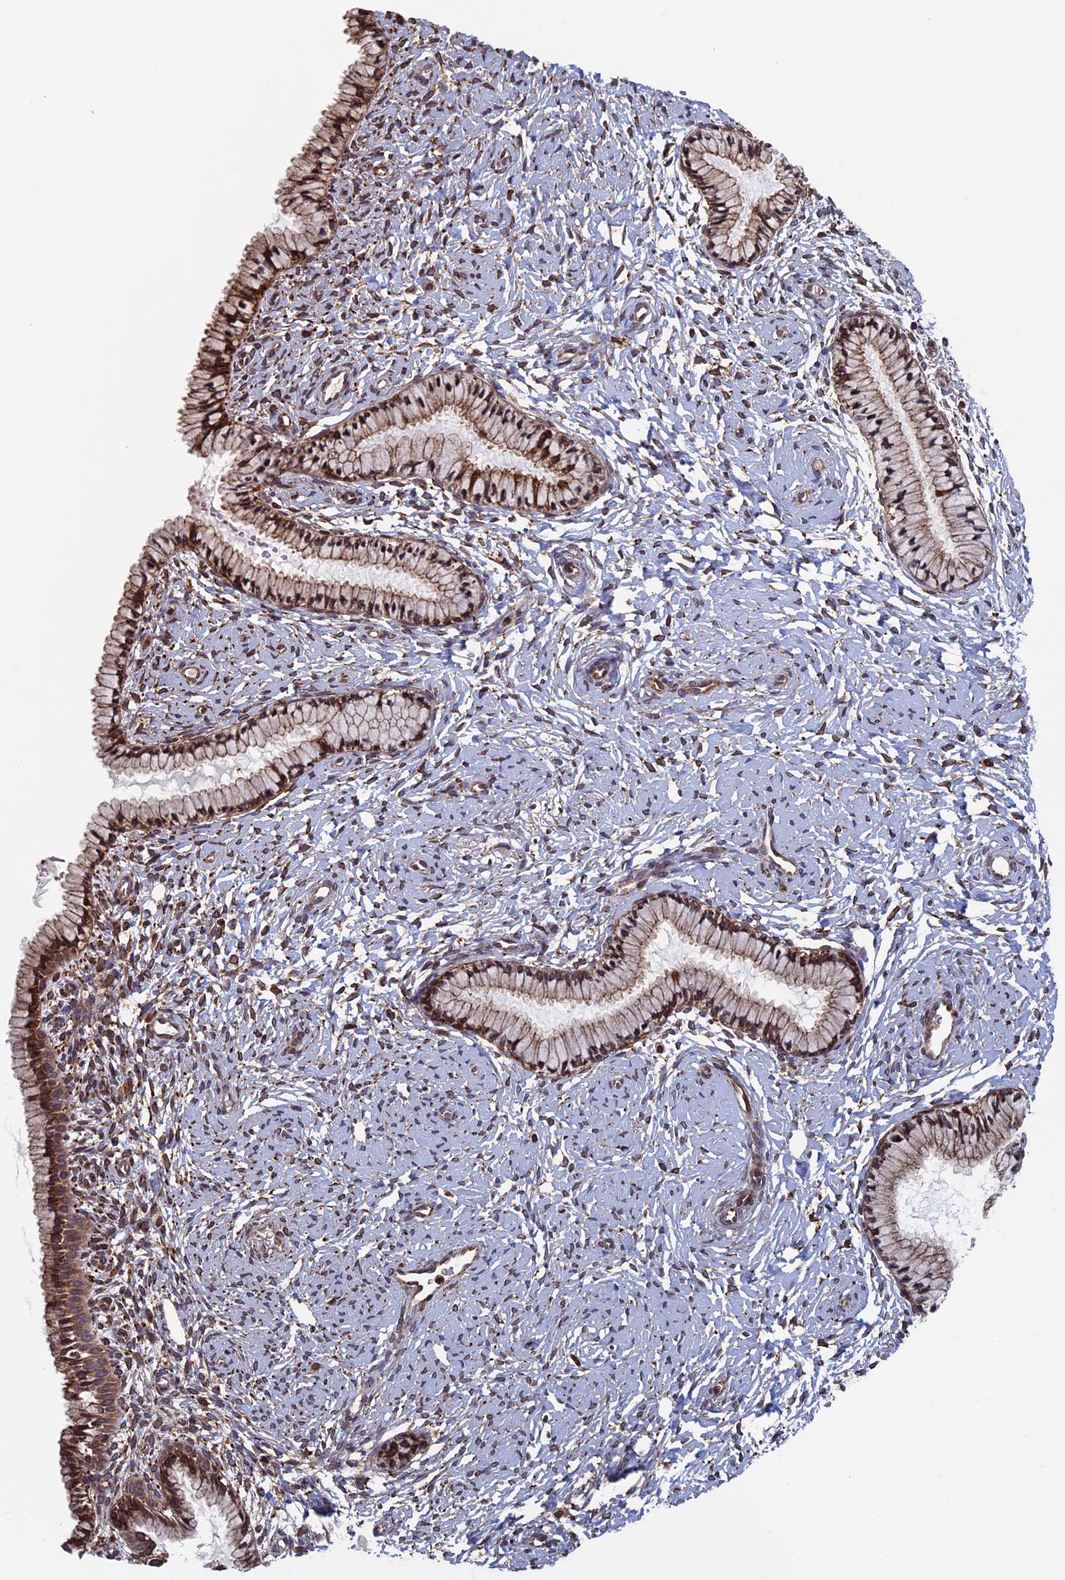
{"staining": {"intensity": "strong", "quantity": "25%-75%", "location": "cytoplasmic/membranous"}, "tissue": "cervix", "cell_type": "Glandular cells", "image_type": "normal", "snomed": [{"axis": "morphology", "description": "Normal tissue, NOS"}, {"axis": "topography", "description": "Cervix"}], "caption": "Immunohistochemistry of benign human cervix displays high levels of strong cytoplasmic/membranous positivity in approximately 25%-75% of glandular cells.", "gene": "RPUSD1", "patient": {"sex": "female", "age": 33}}